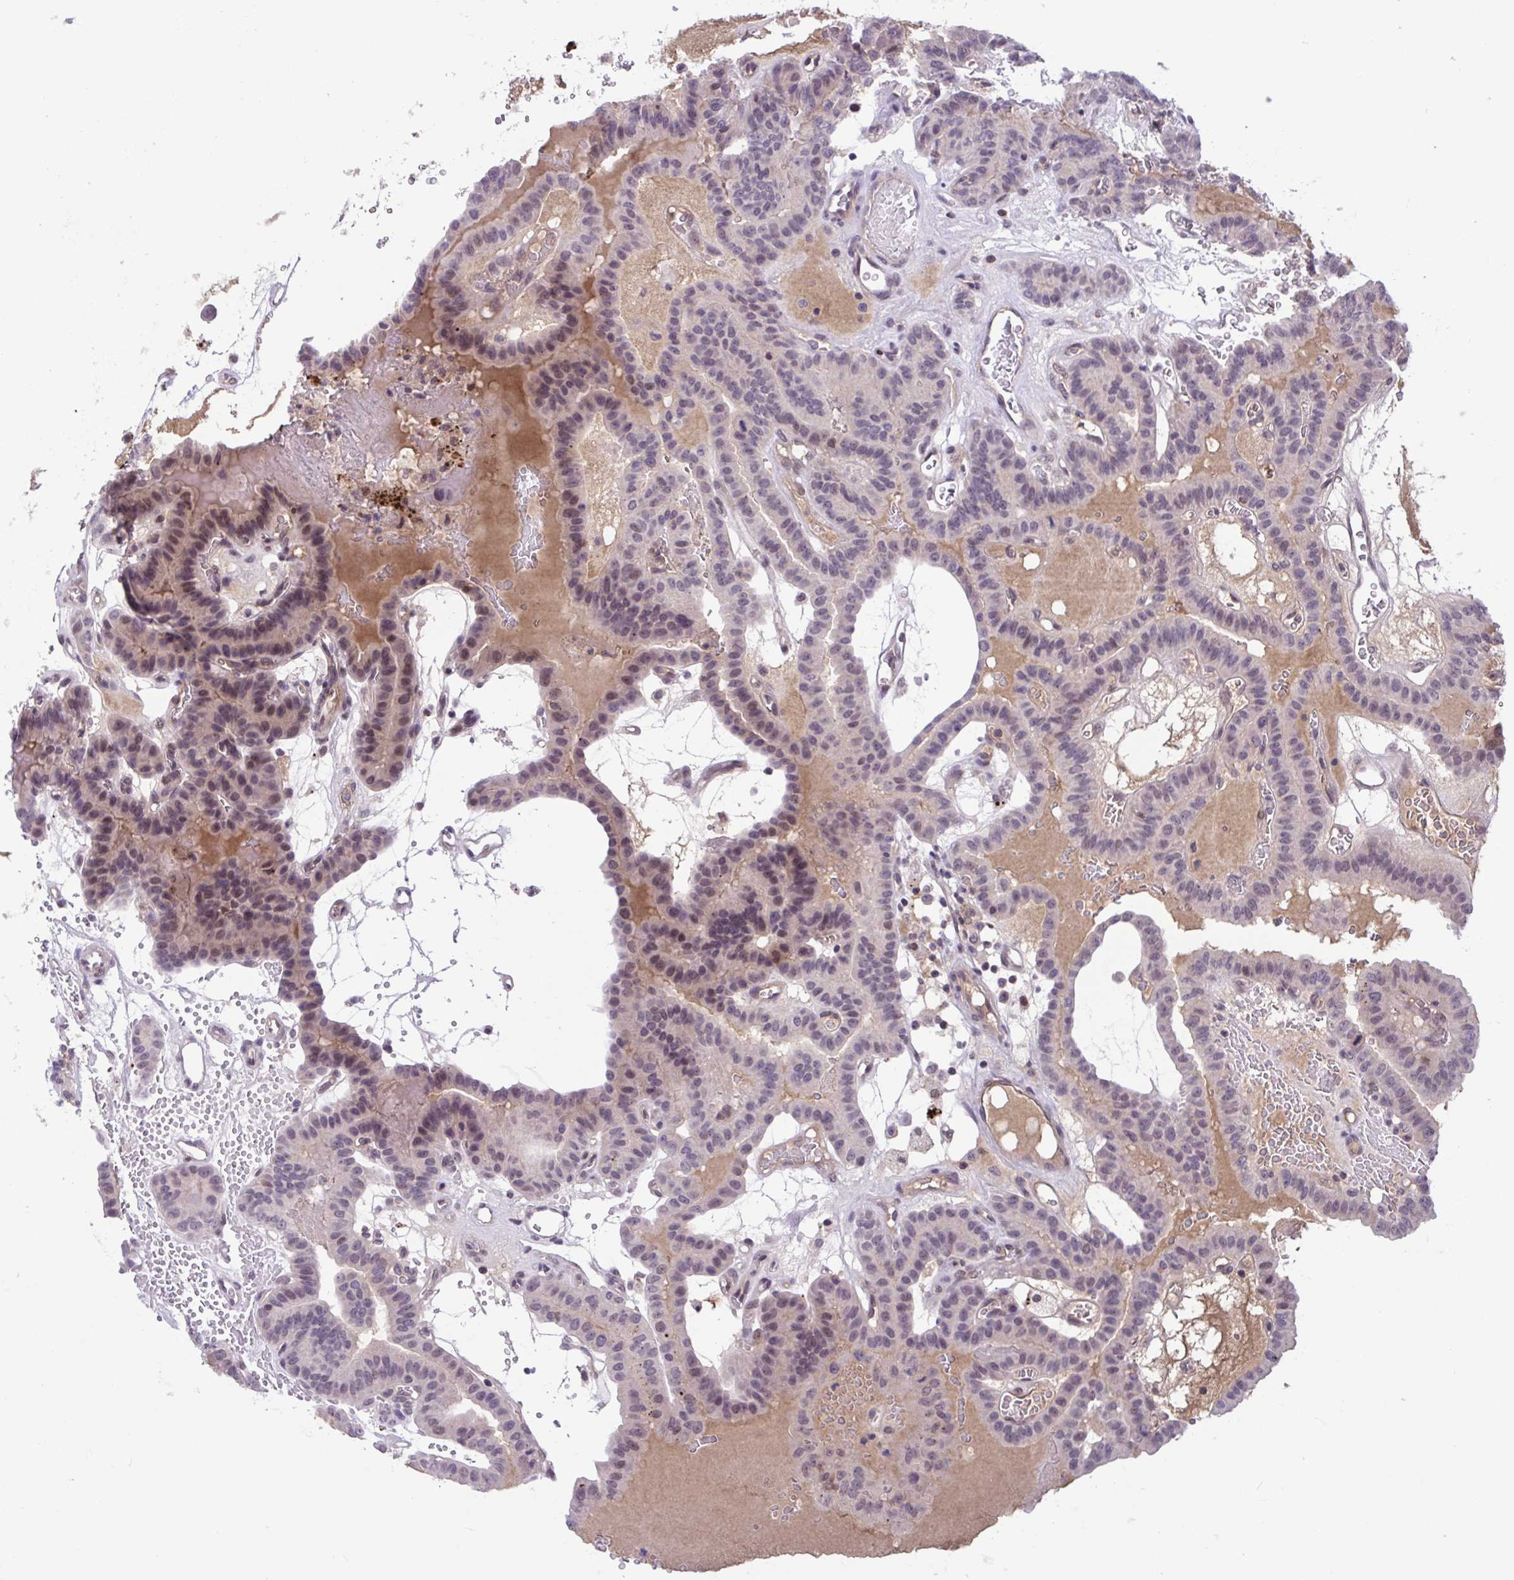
{"staining": {"intensity": "negative", "quantity": "none", "location": "none"}, "tissue": "thyroid cancer", "cell_type": "Tumor cells", "image_type": "cancer", "snomed": [{"axis": "morphology", "description": "Papillary adenocarcinoma, NOS"}, {"axis": "topography", "description": "Thyroid gland"}], "caption": "Immunohistochemical staining of human thyroid cancer displays no significant positivity in tumor cells.", "gene": "TTC7B", "patient": {"sex": "male", "age": 87}}